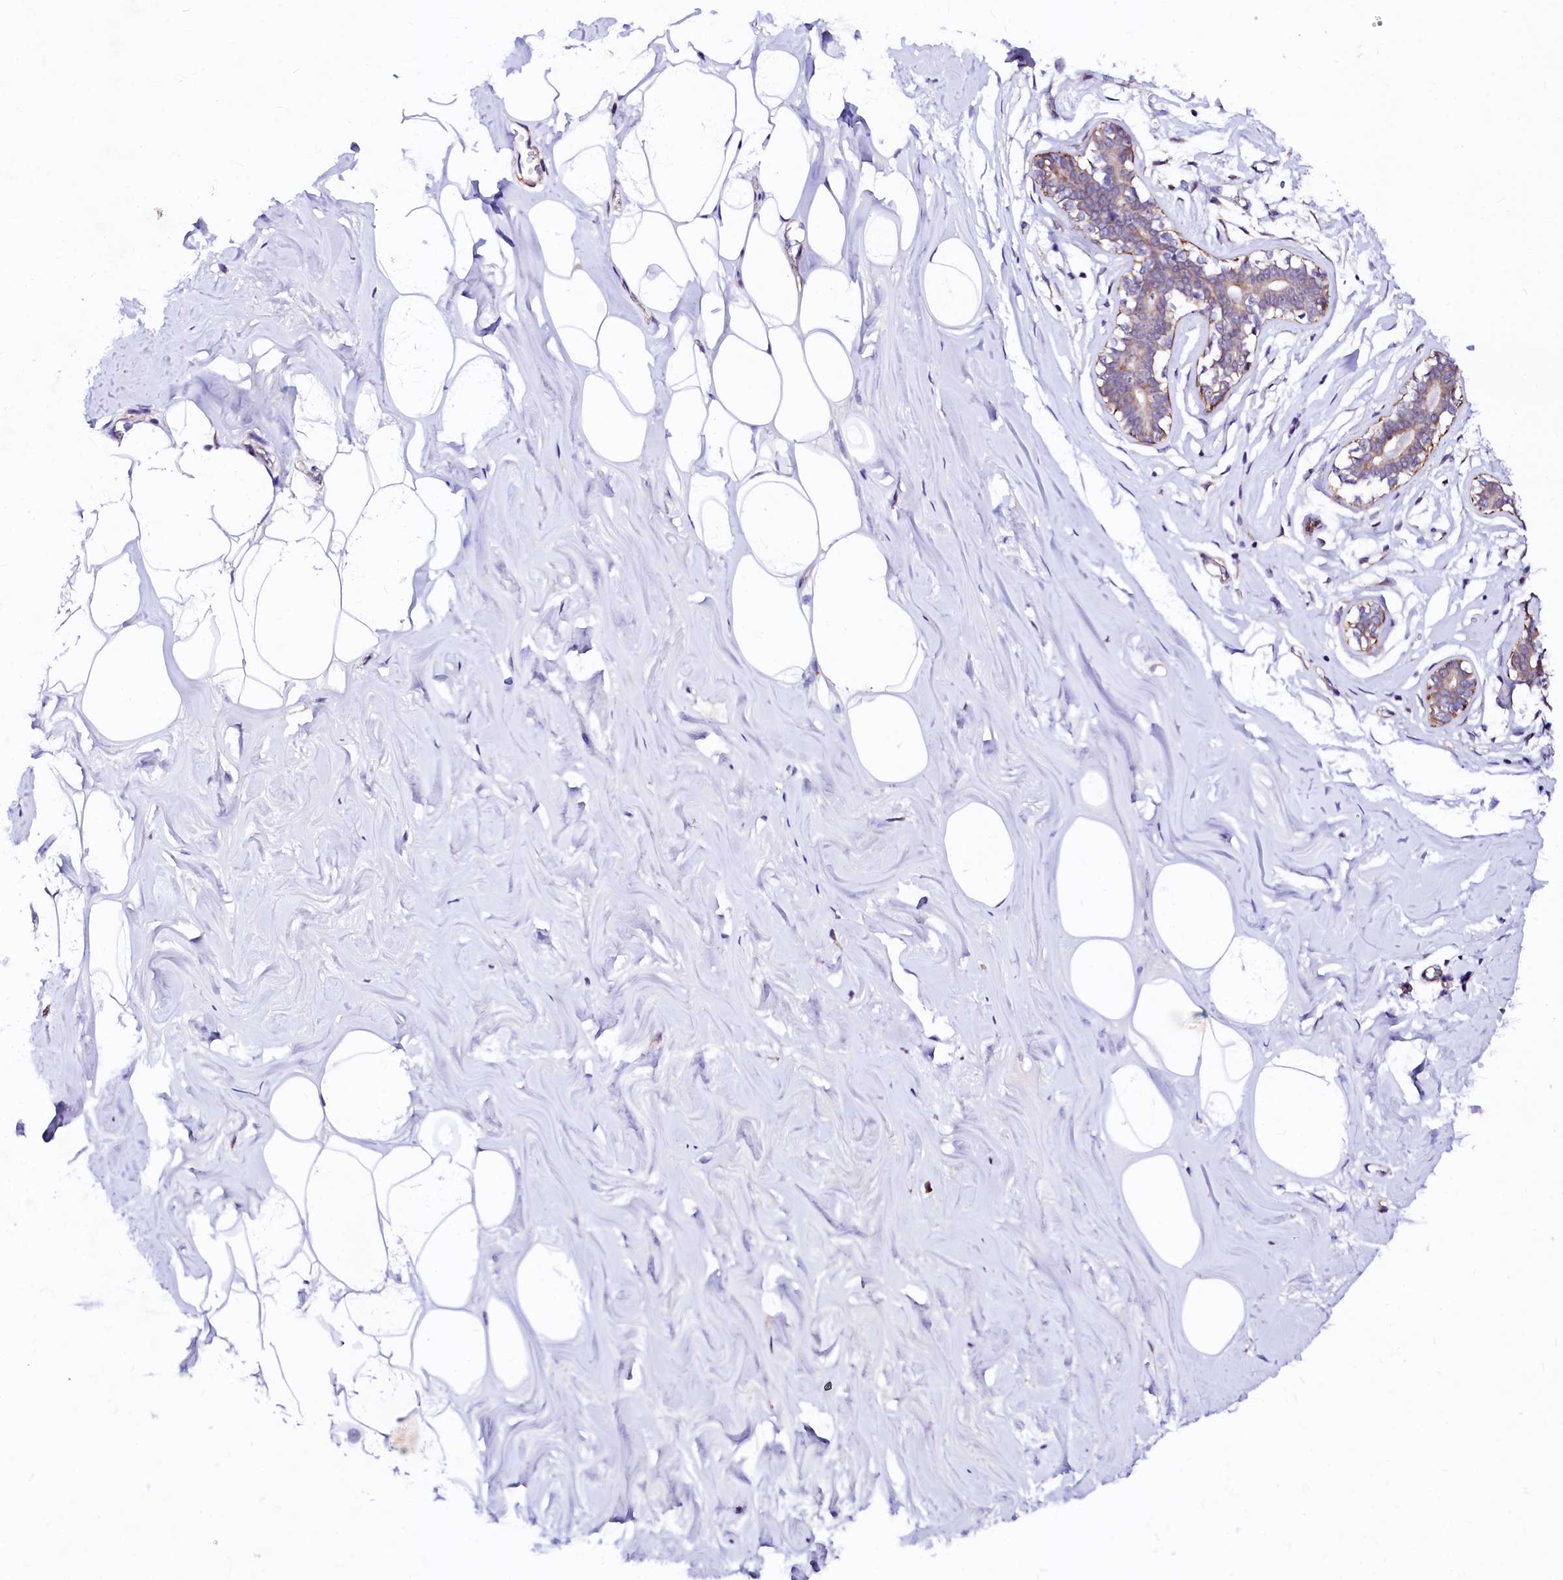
{"staining": {"intensity": "negative", "quantity": "none", "location": "none"}, "tissue": "adipose tissue", "cell_type": "Adipocytes", "image_type": "normal", "snomed": [{"axis": "morphology", "description": "Normal tissue, NOS"}, {"axis": "morphology", "description": "Fibrosis, NOS"}, {"axis": "topography", "description": "Breast"}, {"axis": "topography", "description": "Adipose tissue"}], "caption": "Image shows no significant protein expression in adipocytes of benign adipose tissue.", "gene": "GPR176", "patient": {"sex": "female", "age": 39}}